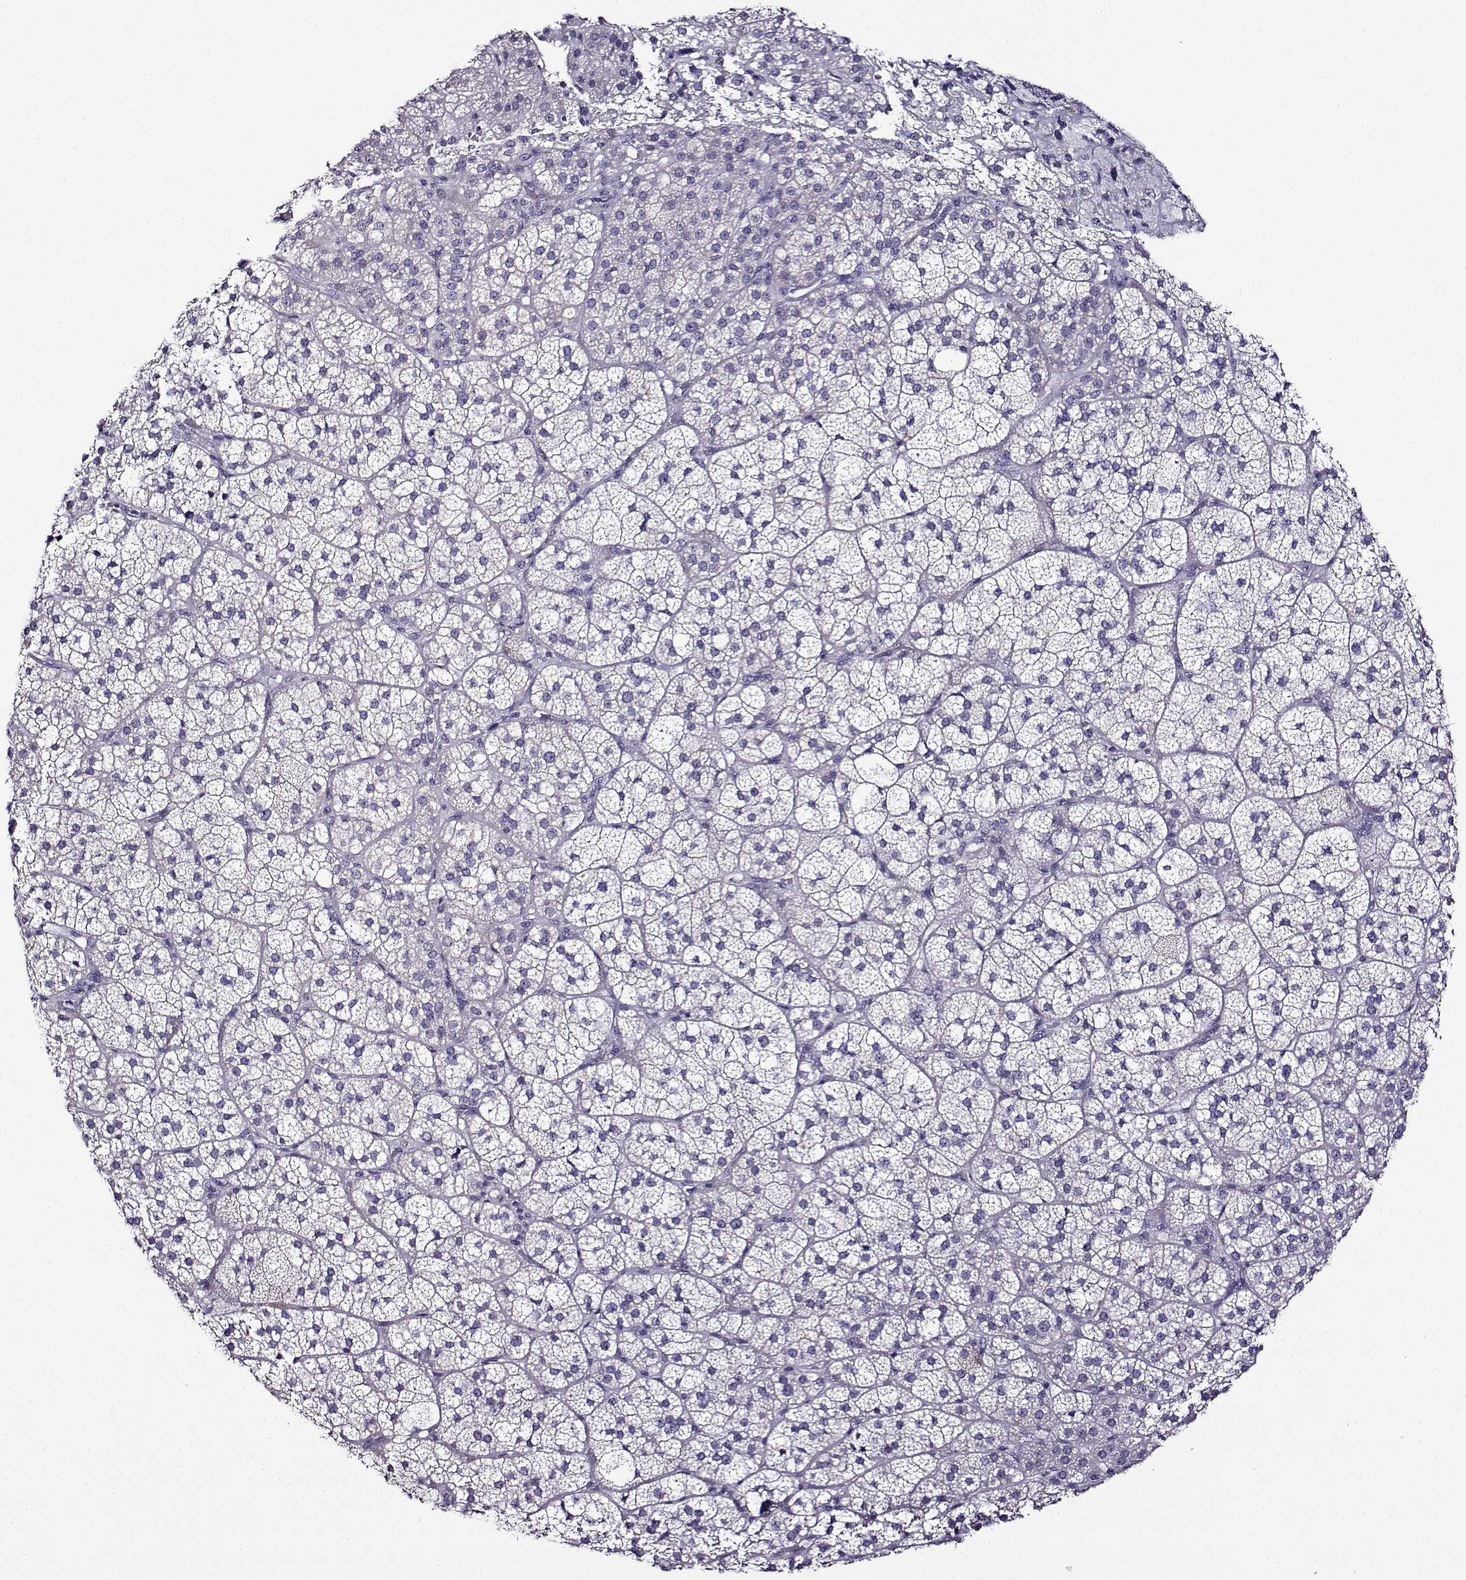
{"staining": {"intensity": "negative", "quantity": "none", "location": "none"}, "tissue": "adrenal gland", "cell_type": "Glandular cells", "image_type": "normal", "snomed": [{"axis": "morphology", "description": "Normal tissue, NOS"}, {"axis": "topography", "description": "Adrenal gland"}], "caption": "This is a photomicrograph of immunohistochemistry staining of unremarkable adrenal gland, which shows no staining in glandular cells.", "gene": "SPACA7", "patient": {"sex": "female", "age": 60}}